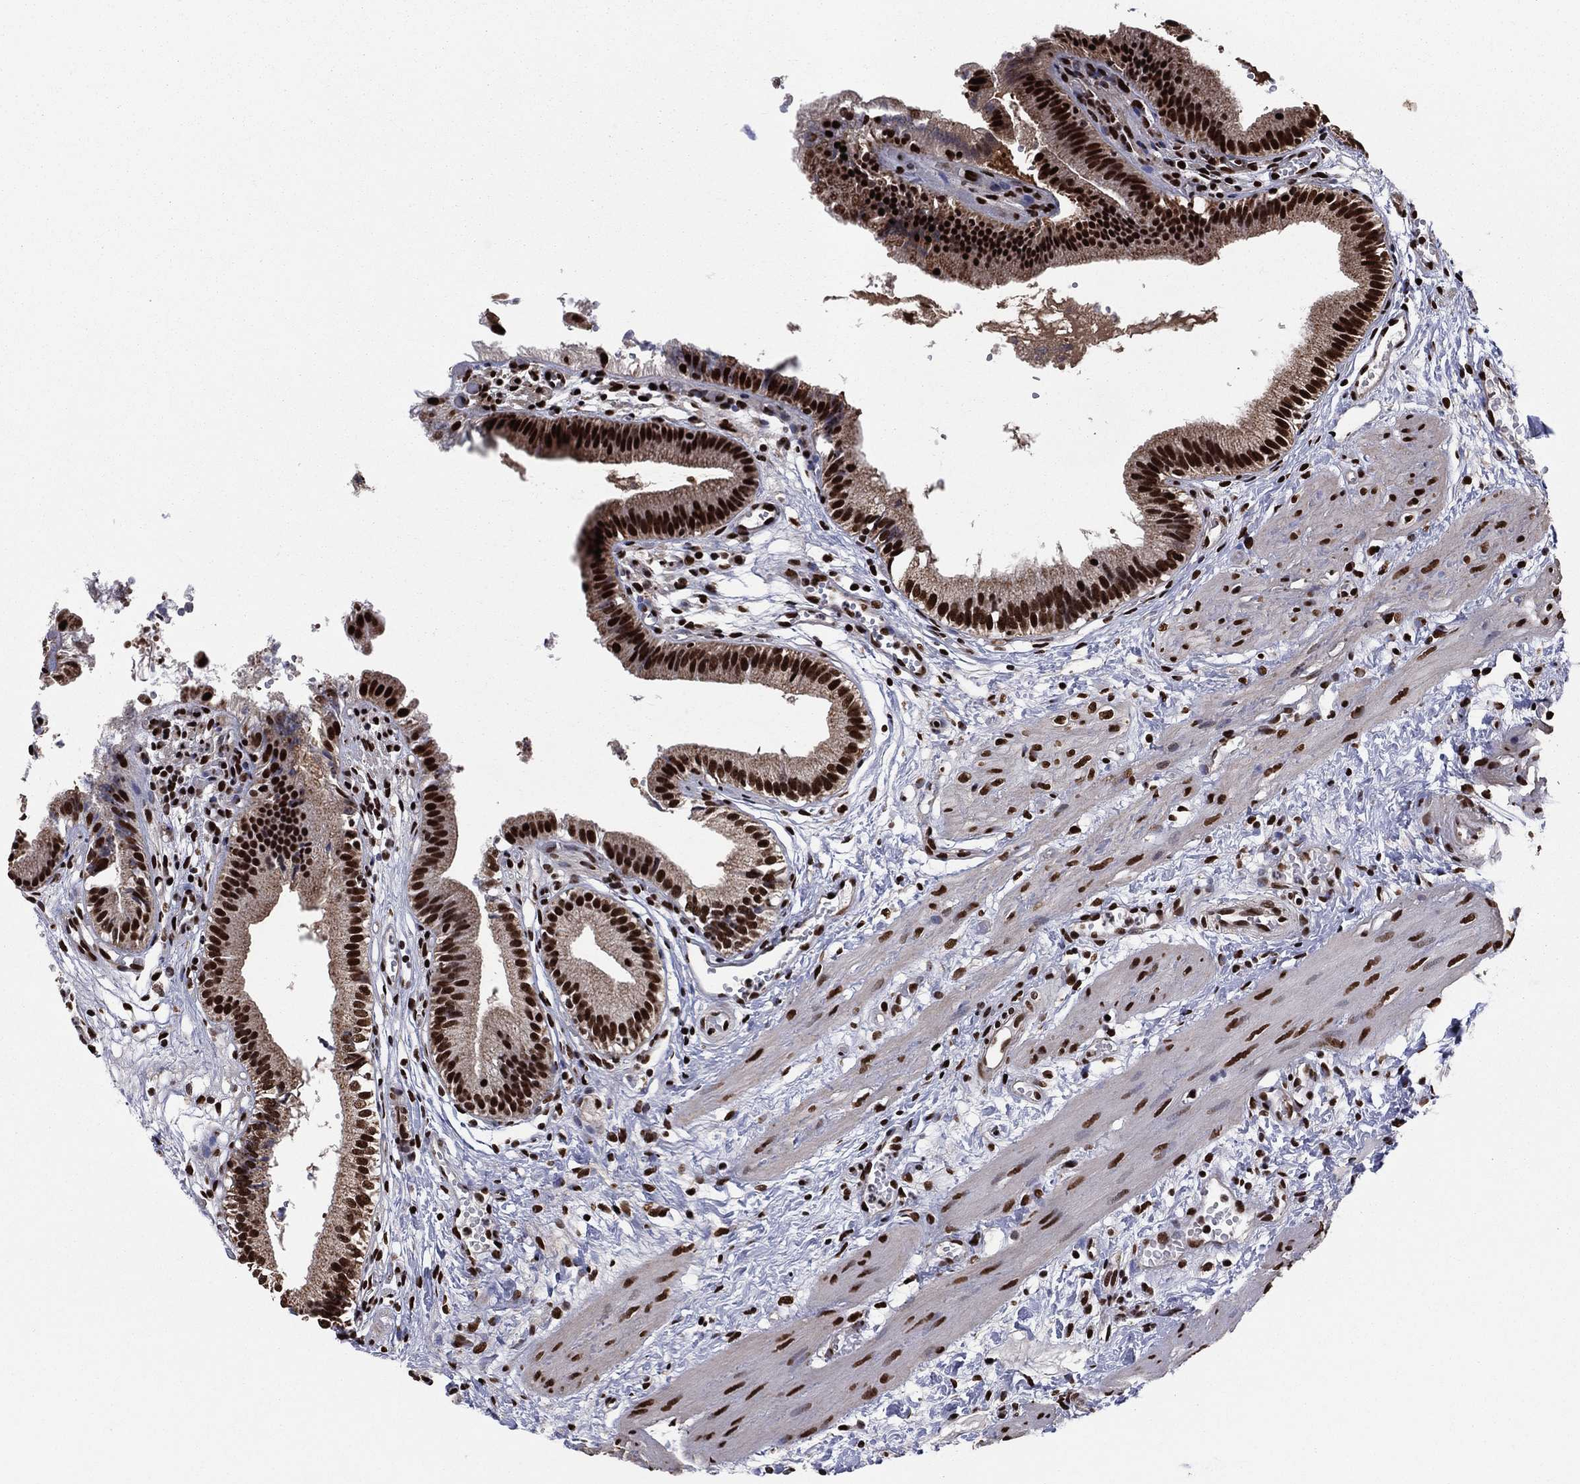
{"staining": {"intensity": "strong", "quantity": ">75%", "location": "nuclear"}, "tissue": "gallbladder", "cell_type": "Glandular cells", "image_type": "normal", "snomed": [{"axis": "morphology", "description": "Normal tissue, NOS"}, {"axis": "topography", "description": "Gallbladder"}], "caption": "Immunohistochemical staining of benign human gallbladder exhibits high levels of strong nuclear expression in approximately >75% of glandular cells. (Brightfield microscopy of DAB IHC at high magnification).", "gene": "TP53BP1", "patient": {"sex": "female", "age": 24}}